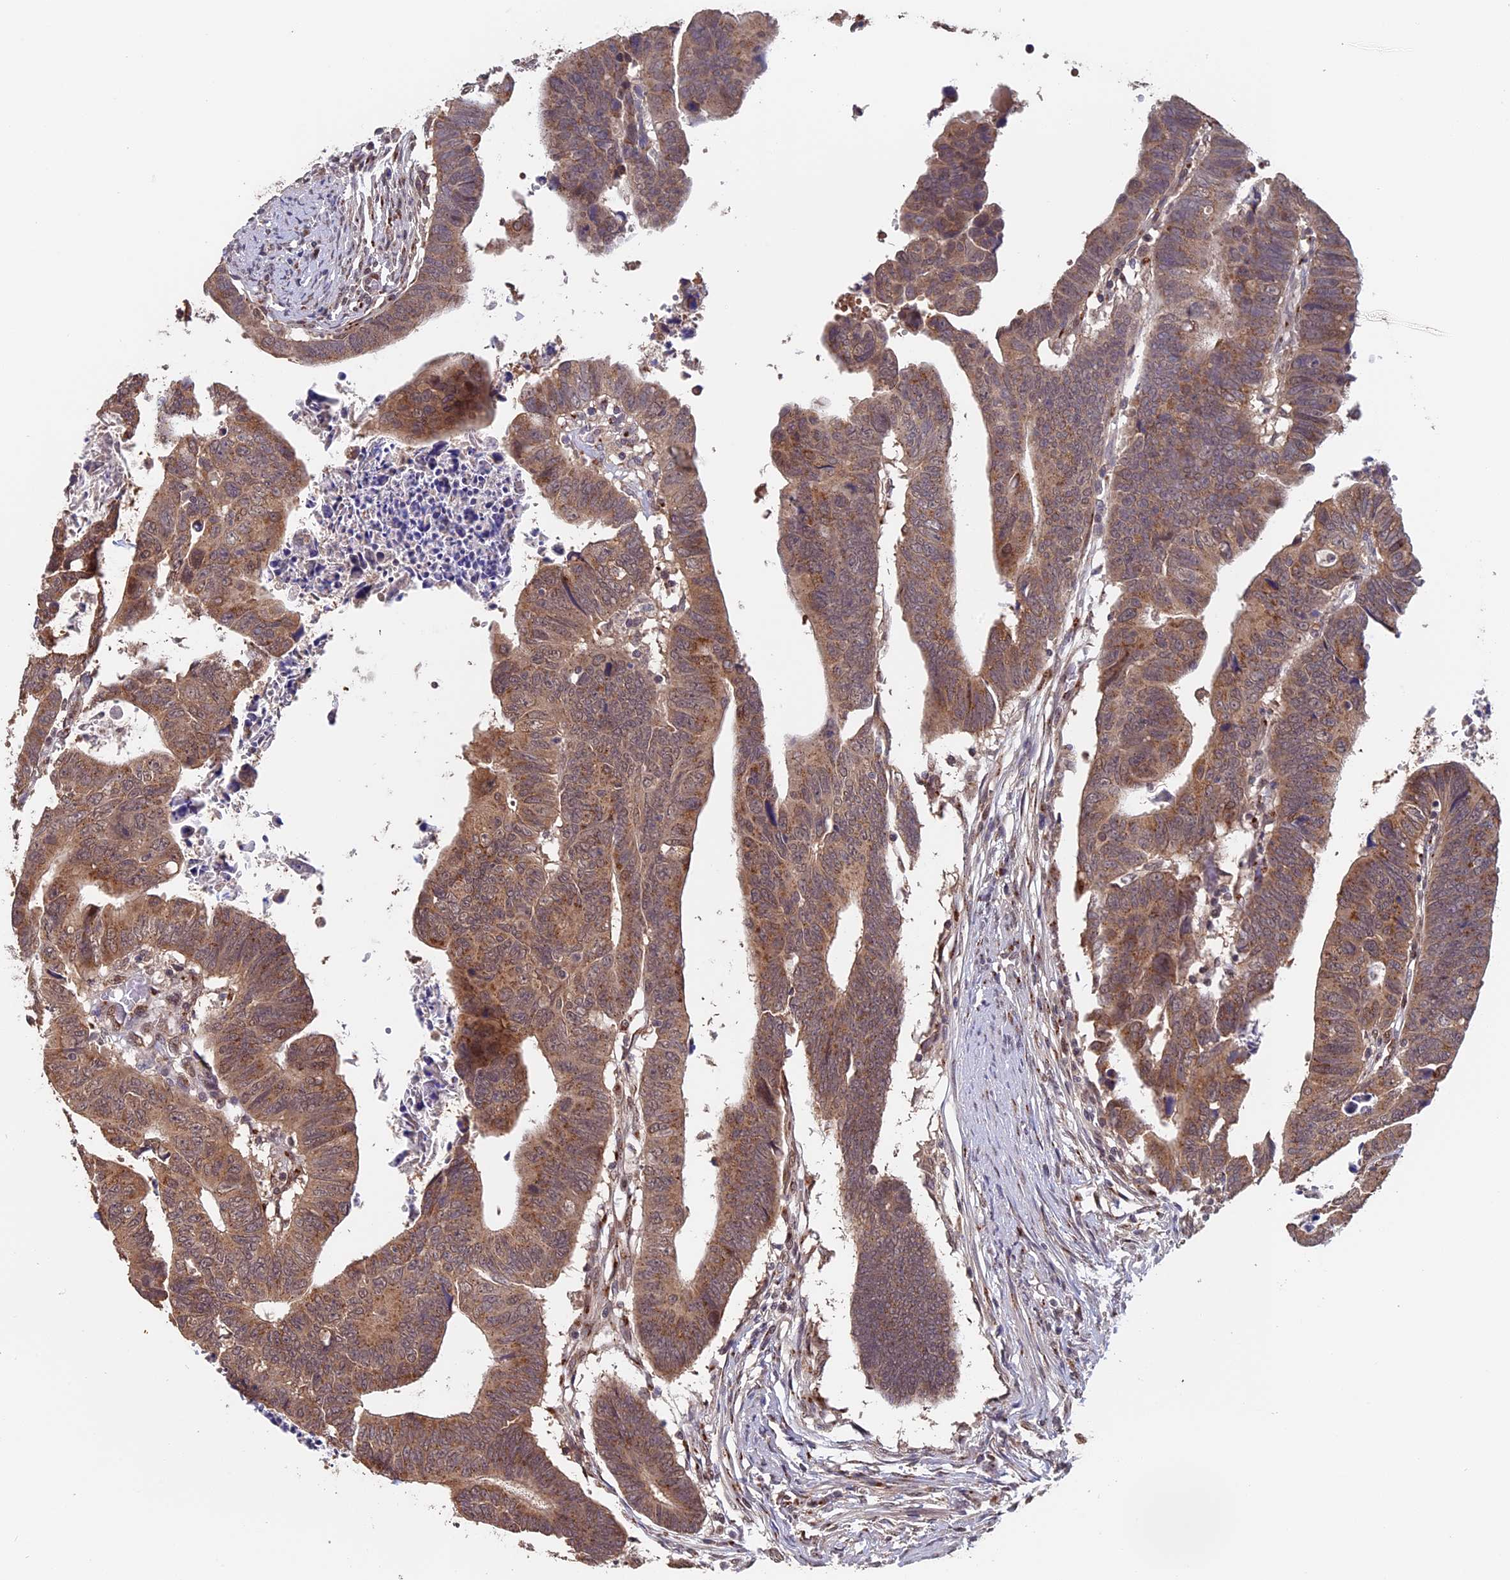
{"staining": {"intensity": "moderate", "quantity": ">75%", "location": "cytoplasmic/membranous"}, "tissue": "colorectal cancer", "cell_type": "Tumor cells", "image_type": "cancer", "snomed": [{"axis": "morphology", "description": "Adenocarcinoma, NOS"}, {"axis": "topography", "description": "Rectum"}], "caption": "An image of adenocarcinoma (colorectal) stained for a protein exhibits moderate cytoplasmic/membranous brown staining in tumor cells. (brown staining indicates protein expression, while blue staining denotes nuclei).", "gene": "PIGQ", "patient": {"sex": "female", "age": 65}}